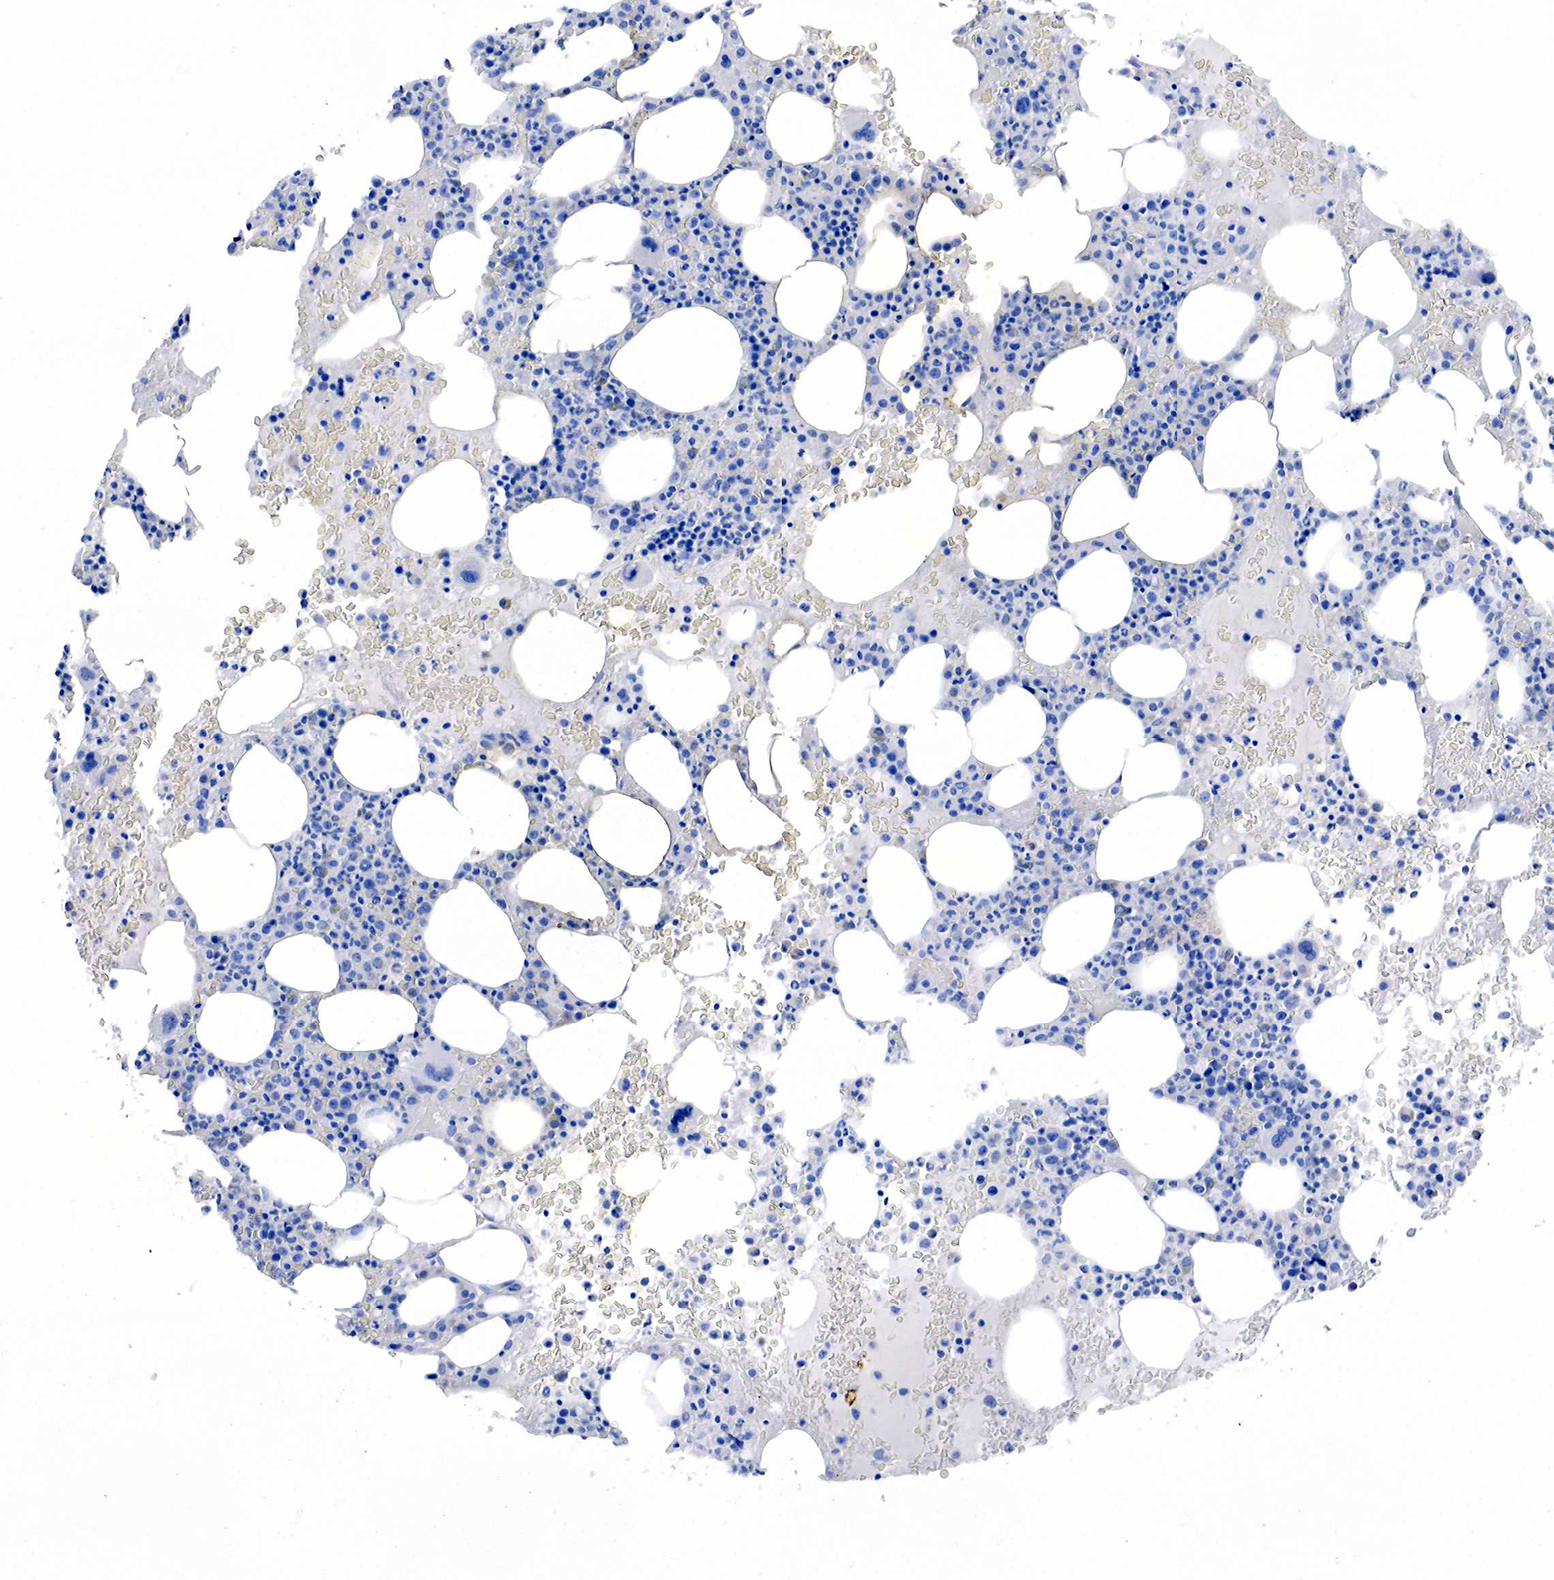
{"staining": {"intensity": "negative", "quantity": "none", "location": "none"}, "tissue": "bone marrow", "cell_type": "Hematopoietic cells", "image_type": "normal", "snomed": [{"axis": "morphology", "description": "Normal tissue, NOS"}, {"axis": "topography", "description": "Bone marrow"}], "caption": "Immunohistochemical staining of benign bone marrow displays no significant expression in hematopoietic cells. (DAB (3,3'-diaminobenzidine) IHC visualized using brightfield microscopy, high magnification).", "gene": "CHGA", "patient": {"sex": "female", "age": 88}}